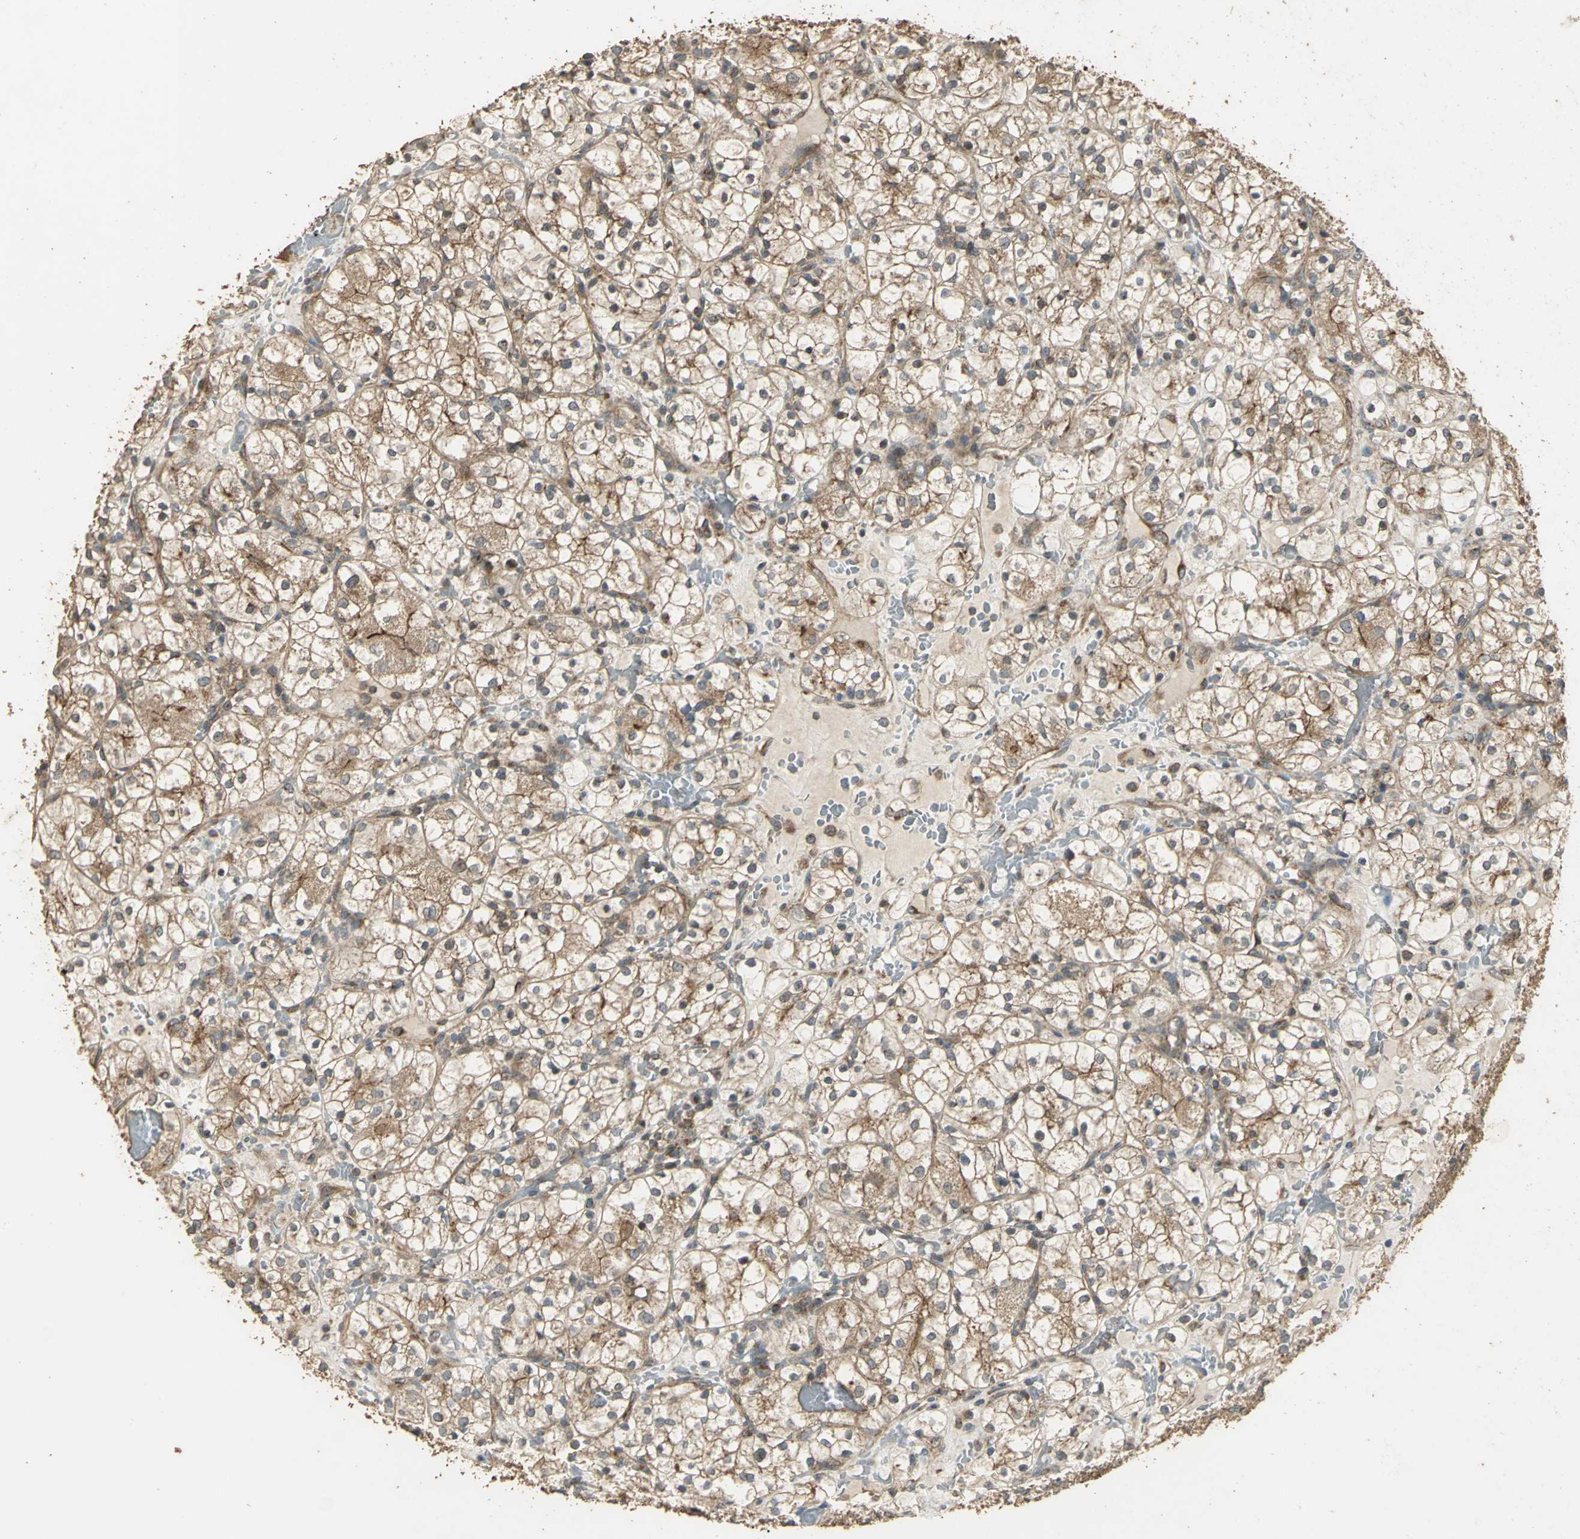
{"staining": {"intensity": "moderate", "quantity": ">75%", "location": "cytoplasmic/membranous"}, "tissue": "renal cancer", "cell_type": "Tumor cells", "image_type": "cancer", "snomed": [{"axis": "morphology", "description": "Adenocarcinoma, NOS"}, {"axis": "topography", "description": "Kidney"}], "caption": "Renal cancer was stained to show a protein in brown. There is medium levels of moderate cytoplasmic/membranous positivity in about >75% of tumor cells.", "gene": "KANK1", "patient": {"sex": "female", "age": 60}}